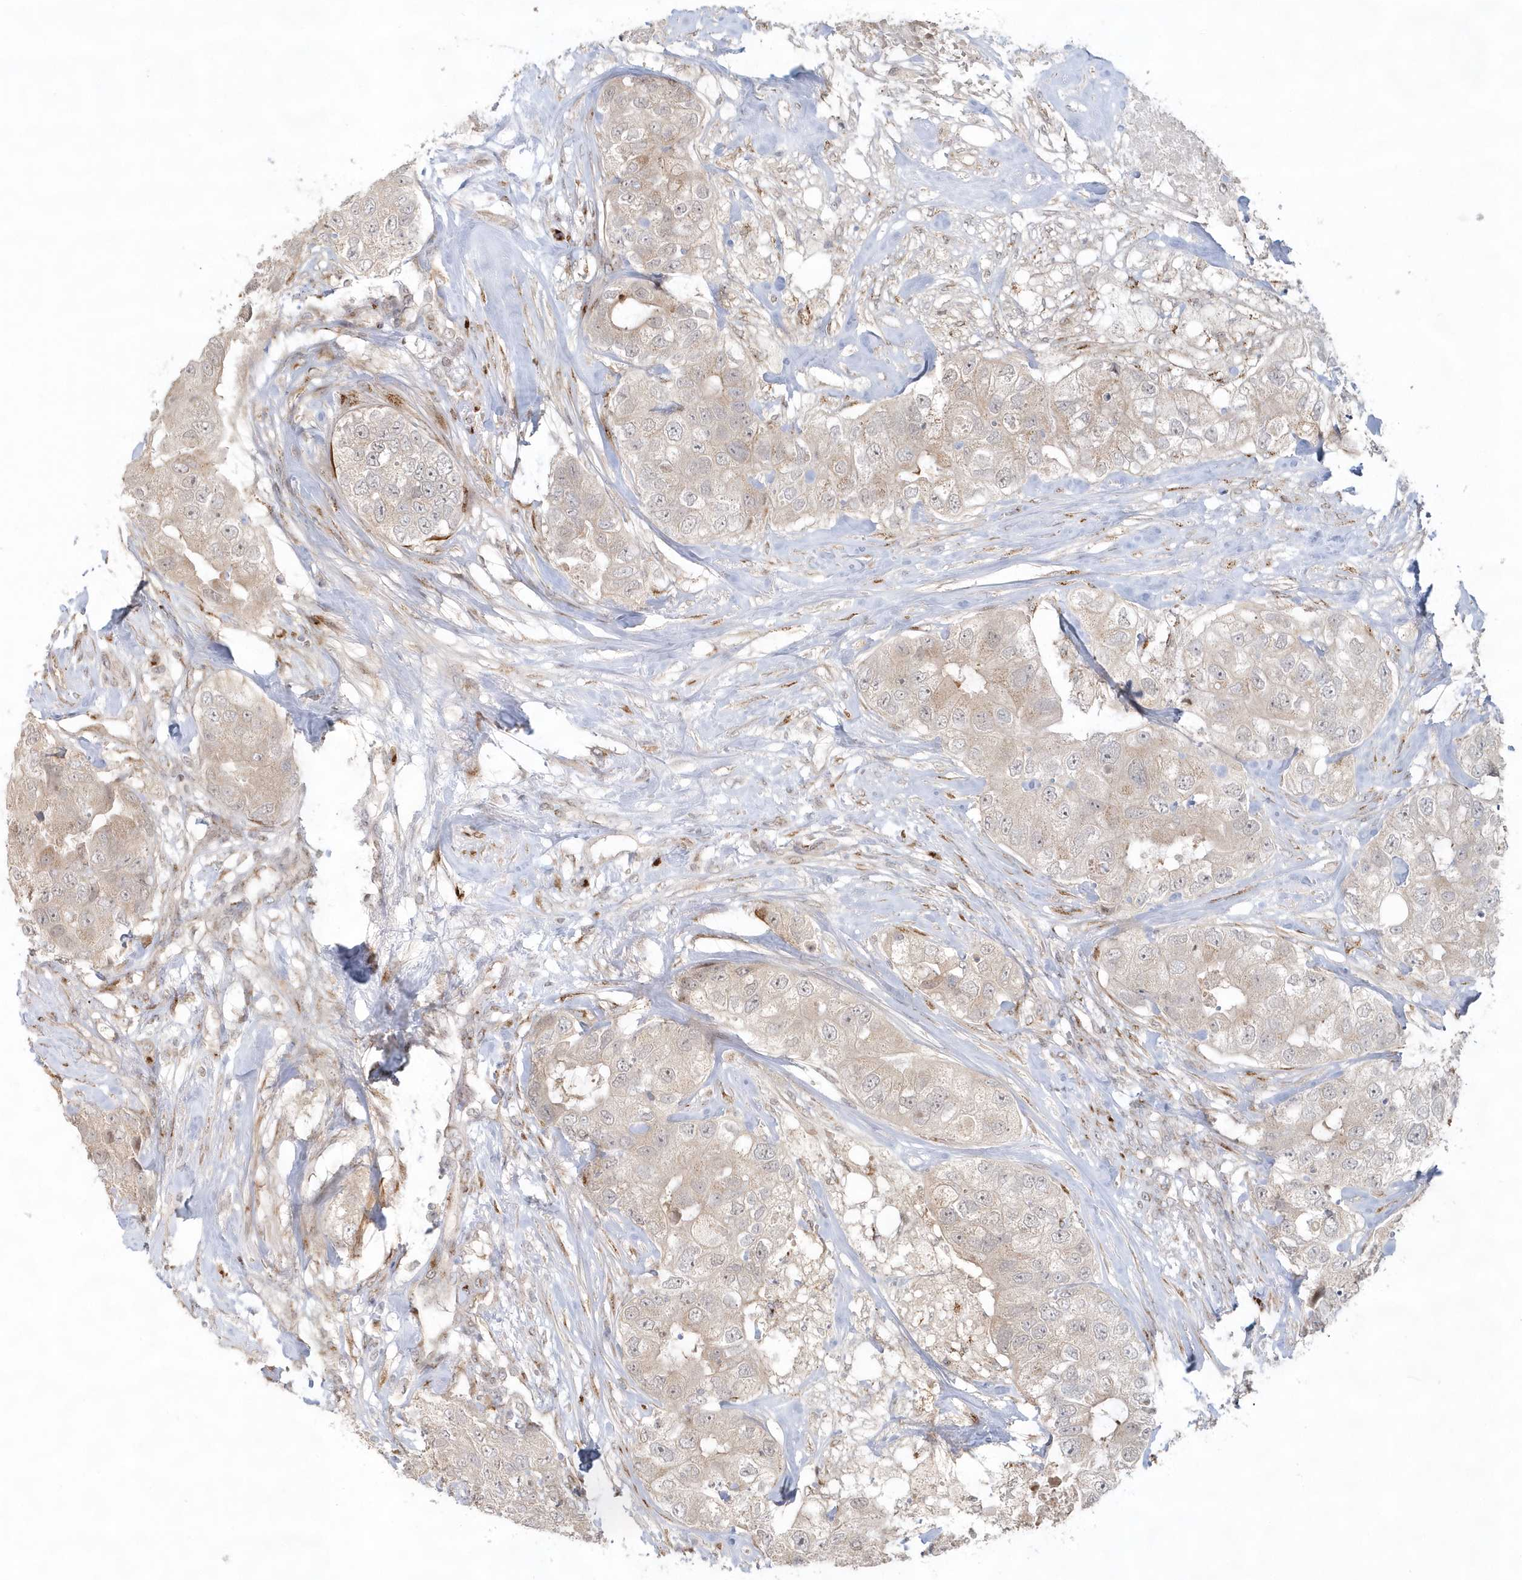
{"staining": {"intensity": "negative", "quantity": "none", "location": "none"}, "tissue": "breast cancer", "cell_type": "Tumor cells", "image_type": "cancer", "snomed": [{"axis": "morphology", "description": "Duct carcinoma"}, {"axis": "topography", "description": "Breast"}], "caption": "An image of breast cancer (infiltrating ductal carcinoma) stained for a protein exhibits no brown staining in tumor cells.", "gene": "DHFR", "patient": {"sex": "female", "age": 62}}